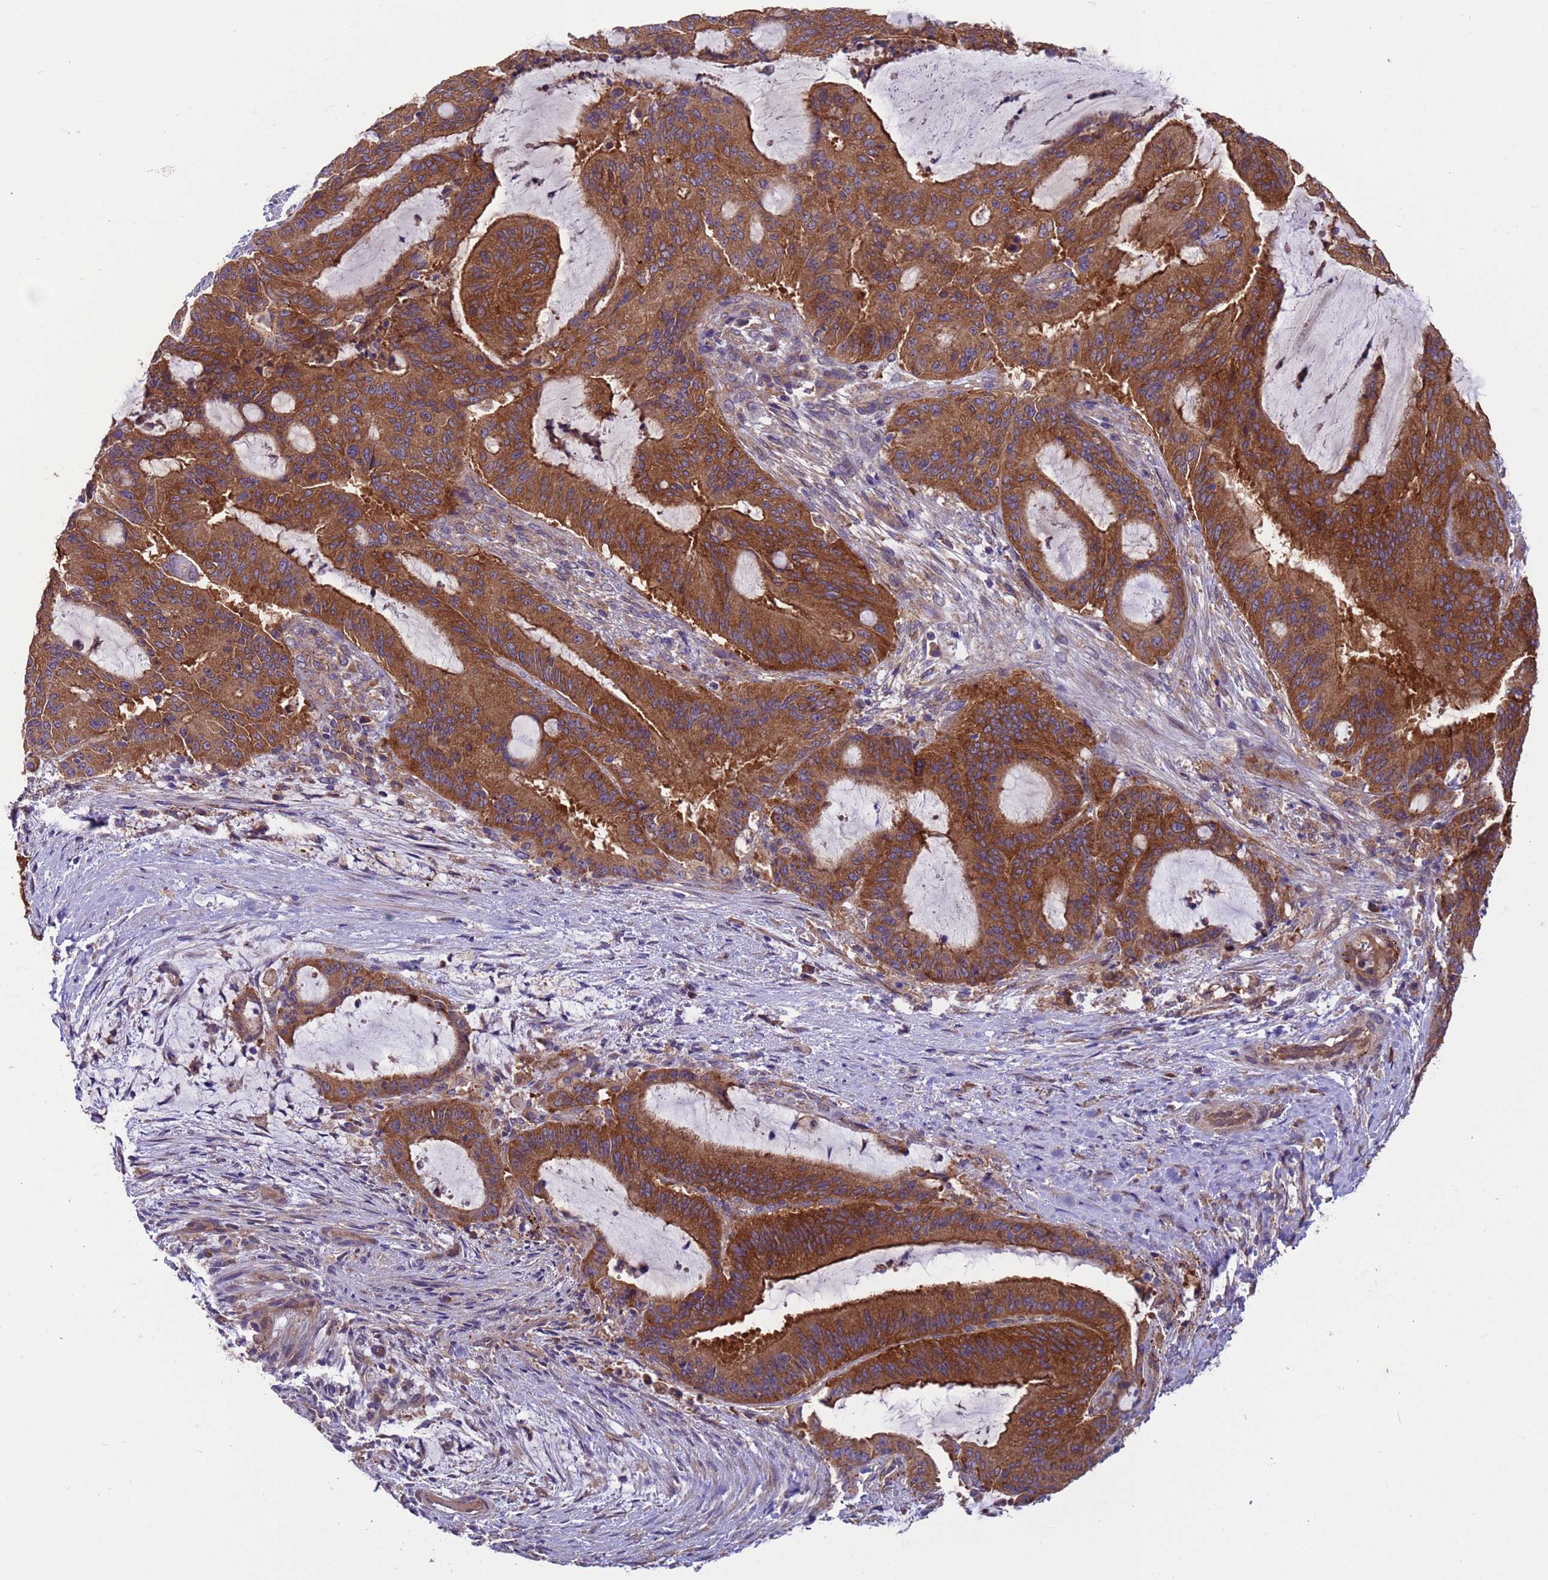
{"staining": {"intensity": "strong", "quantity": ">75%", "location": "cytoplasmic/membranous"}, "tissue": "liver cancer", "cell_type": "Tumor cells", "image_type": "cancer", "snomed": [{"axis": "morphology", "description": "Normal tissue, NOS"}, {"axis": "morphology", "description": "Cholangiocarcinoma"}, {"axis": "topography", "description": "Liver"}, {"axis": "topography", "description": "Peripheral nerve tissue"}], "caption": "High-magnification brightfield microscopy of liver cancer (cholangiocarcinoma) stained with DAB (brown) and counterstained with hematoxylin (blue). tumor cells exhibit strong cytoplasmic/membranous expression is seen in about>75% of cells.", "gene": "ARHGAP12", "patient": {"sex": "female", "age": 73}}